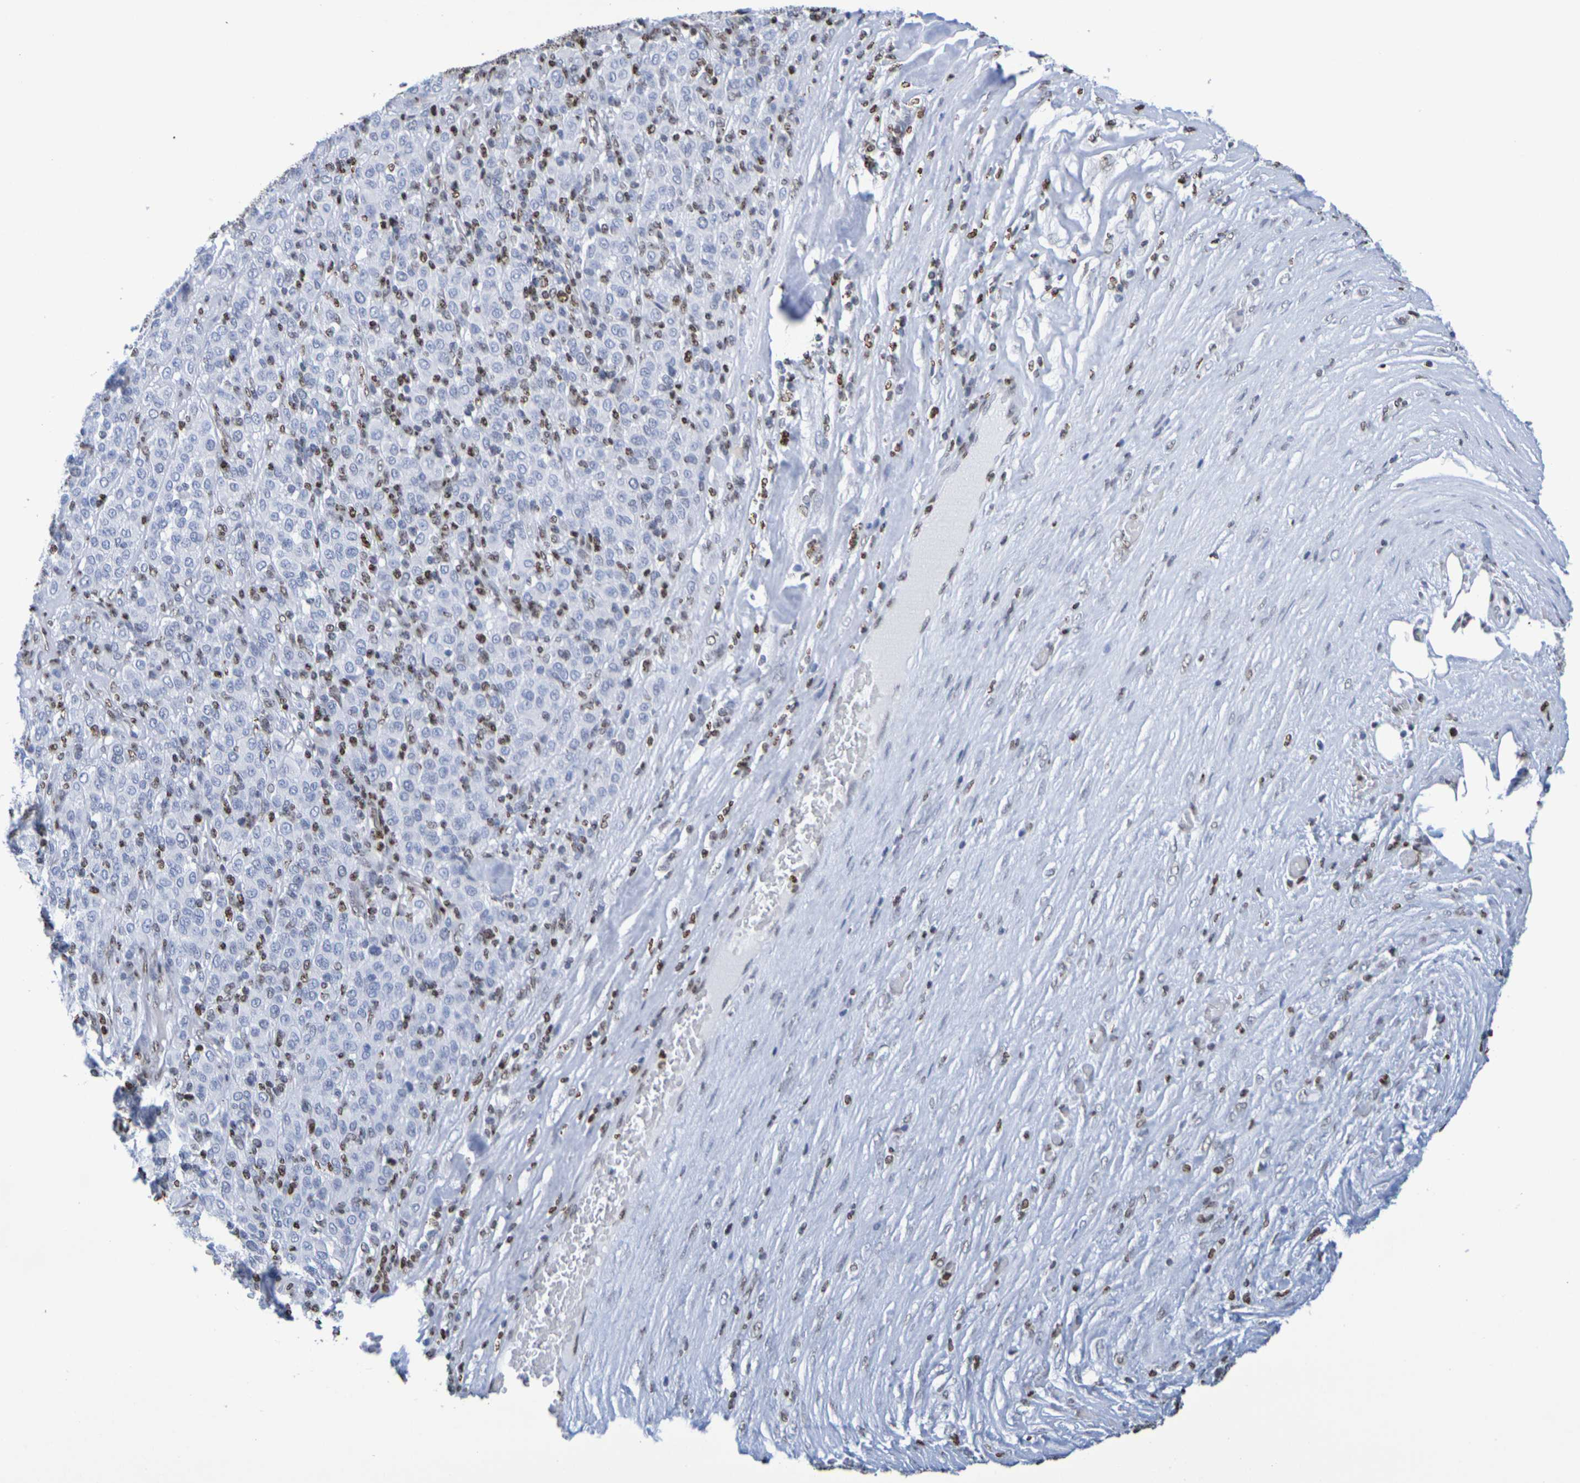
{"staining": {"intensity": "negative", "quantity": "none", "location": "none"}, "tissue": "melanoma", "cell_type": "Tumor cells", "image_type": "cancer", "snomed": [{"axis": "morphology", "description": "Malignant melanoma, Metastatic site"}, {"axis": "topography", "description": "Pancreas"}], "caption": "Human melanoma stained for a protein using immunohistochemistry (IHC) reveals no expression in tumor cells.", "gene": "H1-5", "patient": {"sex": "female", "age": 30}}